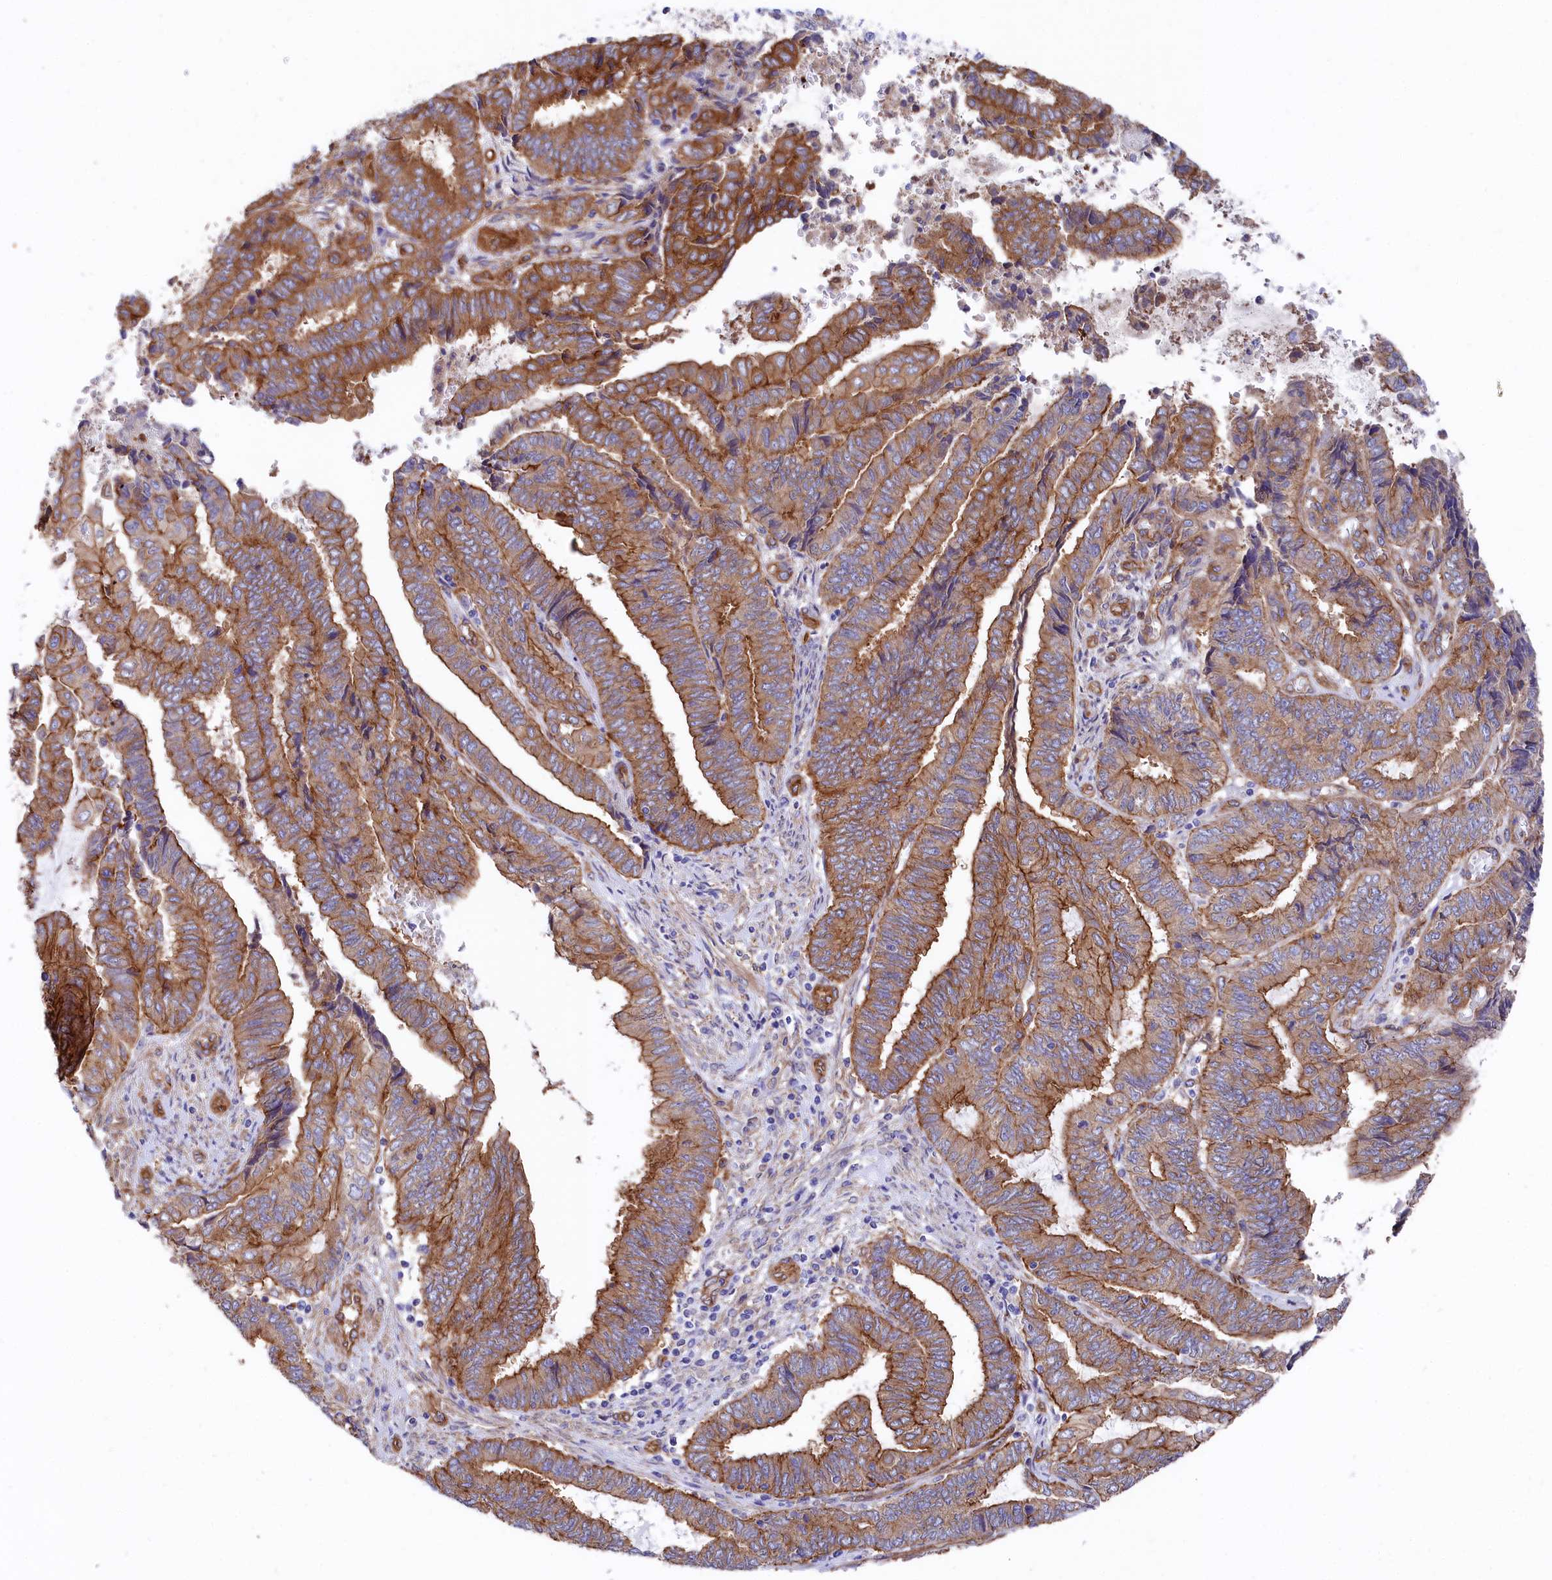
{"staining": {"intensity": "moderate", "quantity": ">75%", "location": "cytoplasmic/membranous"}, "tissue": "endometrial cancer", "cell_type": "Tumor cells", "image_type": "cancer", "snomed": [{"axis": "morphology", "description": "Adenocarcinoma, NOS"}, {"axis": "topography", "description": "Uterus"}, {"axis": "topography", "description": "Endometrium"}], "caption": "DAB immunohistochemical staining of human endometrial cancer (adenocarcinoma) displays moderate cytoplasmic/membranous protein positivity in about >75% of tumor cells.", "gene": "TNKS1BP1", "patient": {"sex": "female", "age": 70}}